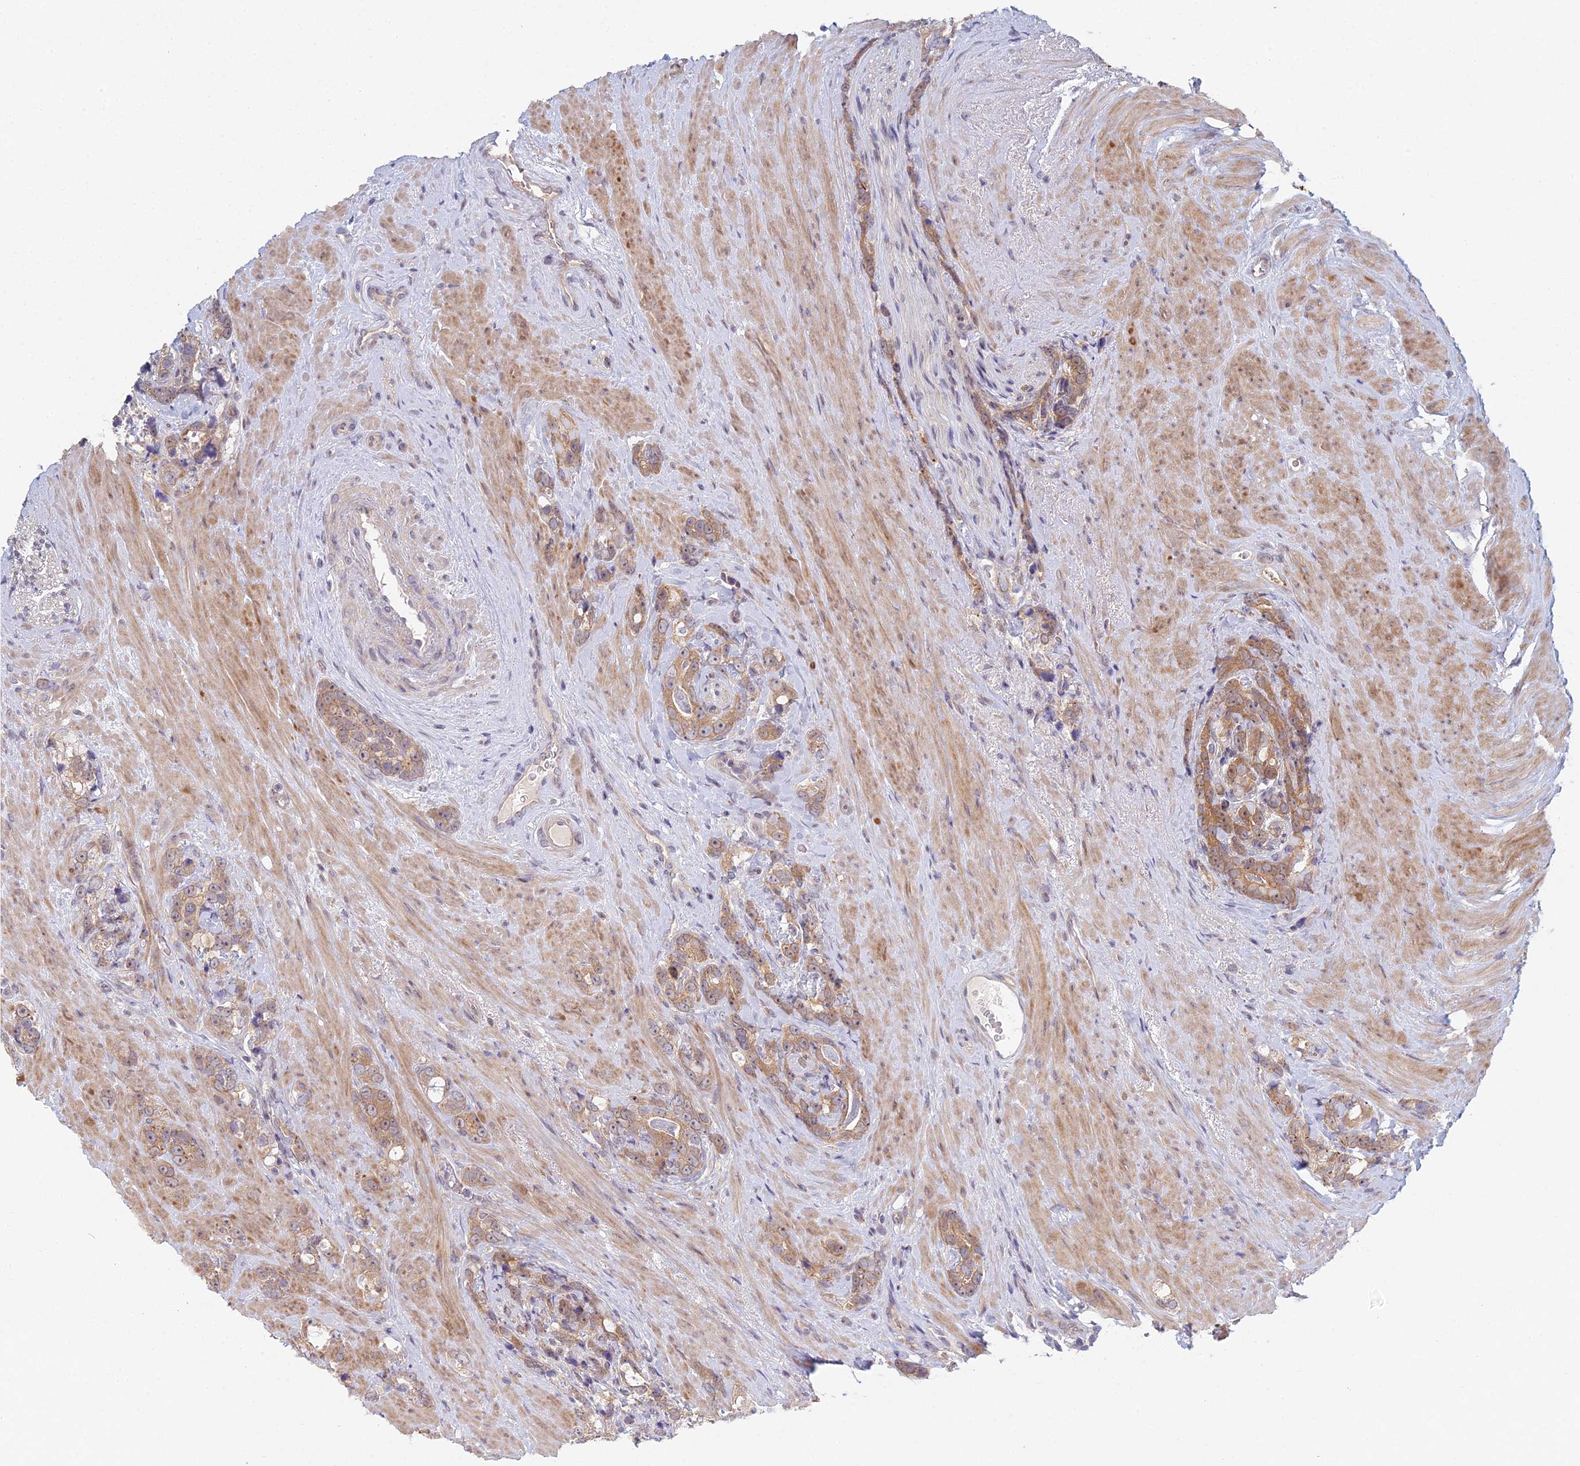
{"staining": {"intensity": "moderate", "quantity": ">75%", "location": "cytoplasmic/membranous,nuclear"}, "tissue": "prostate cancer", "cell_type": "Tumor cells", "image_type": "cancer", "snomed": [{"axis": "morphology", "description": "Adenocarcinoma, High grade"}, {"axis": "topography", "description": "Prostate"}], "caption": "This is a photomicrograph of immunohistochemistry staining of prostate adenocarcinoma (high-grade), which shows moderate positivity in the cytoplasmic/membranous and nuclear of tumor cells.", "gene": "METTL26", "patient": {"sex": "male", "age": 74}}